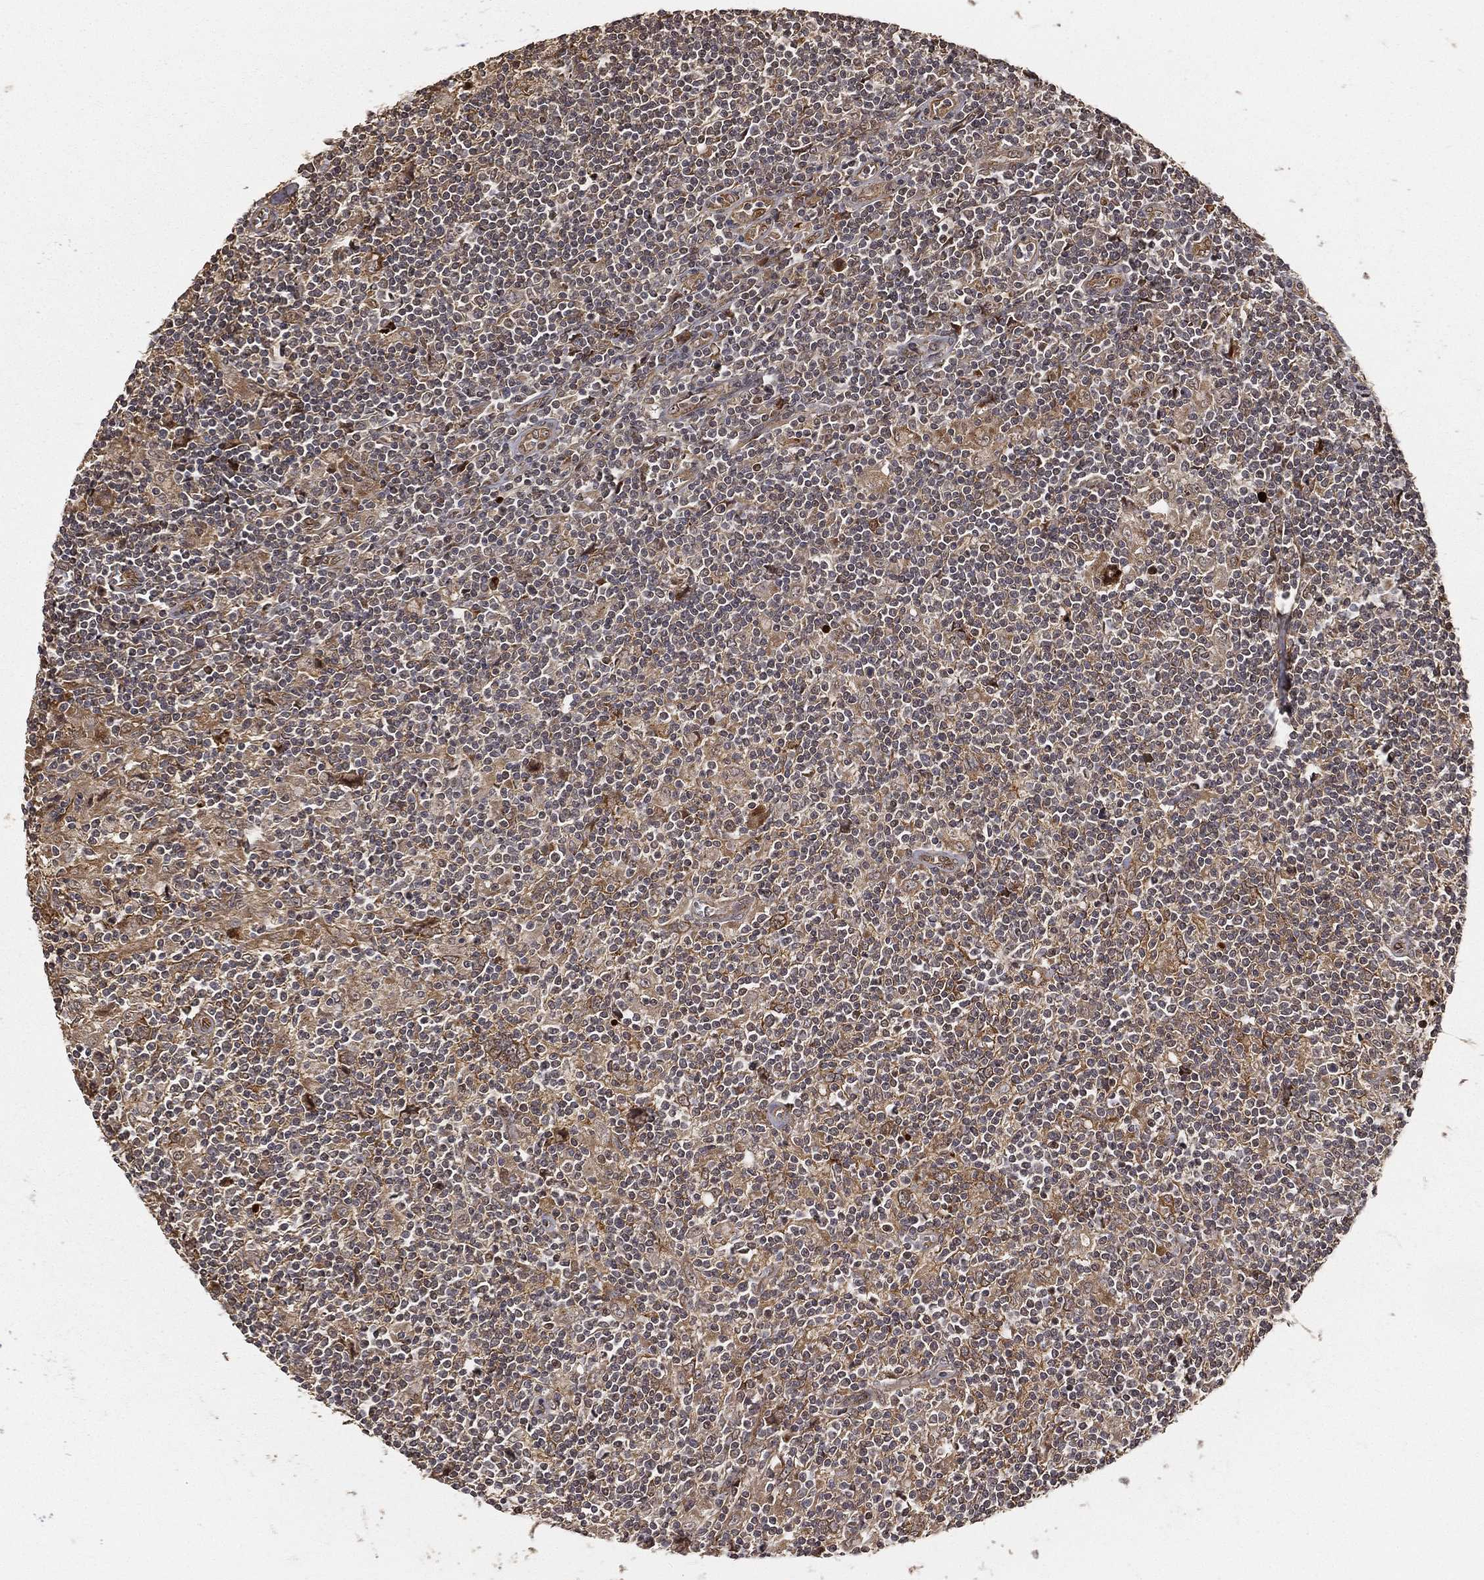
{"staining": {"intensity": "strong", "quantity": "<25%", "location": "cytoplasmic/membranous"}, "tissue": "lymphoma", "cell_type": "Tumor cells", "image_type": "cancer", "snomed": [{"axis": "morphology", "description": "Hodgkin's disease, NOS"}, {"axis": "topography", "description": "Lymph node"}], "caption": "The immunohistochemical stain labels strong cytoplasmic/membranous staining in tumor cells of lymphoma tissue.", "gene": "MAPK1", "patient": {"sex": "male", "age": 40}}